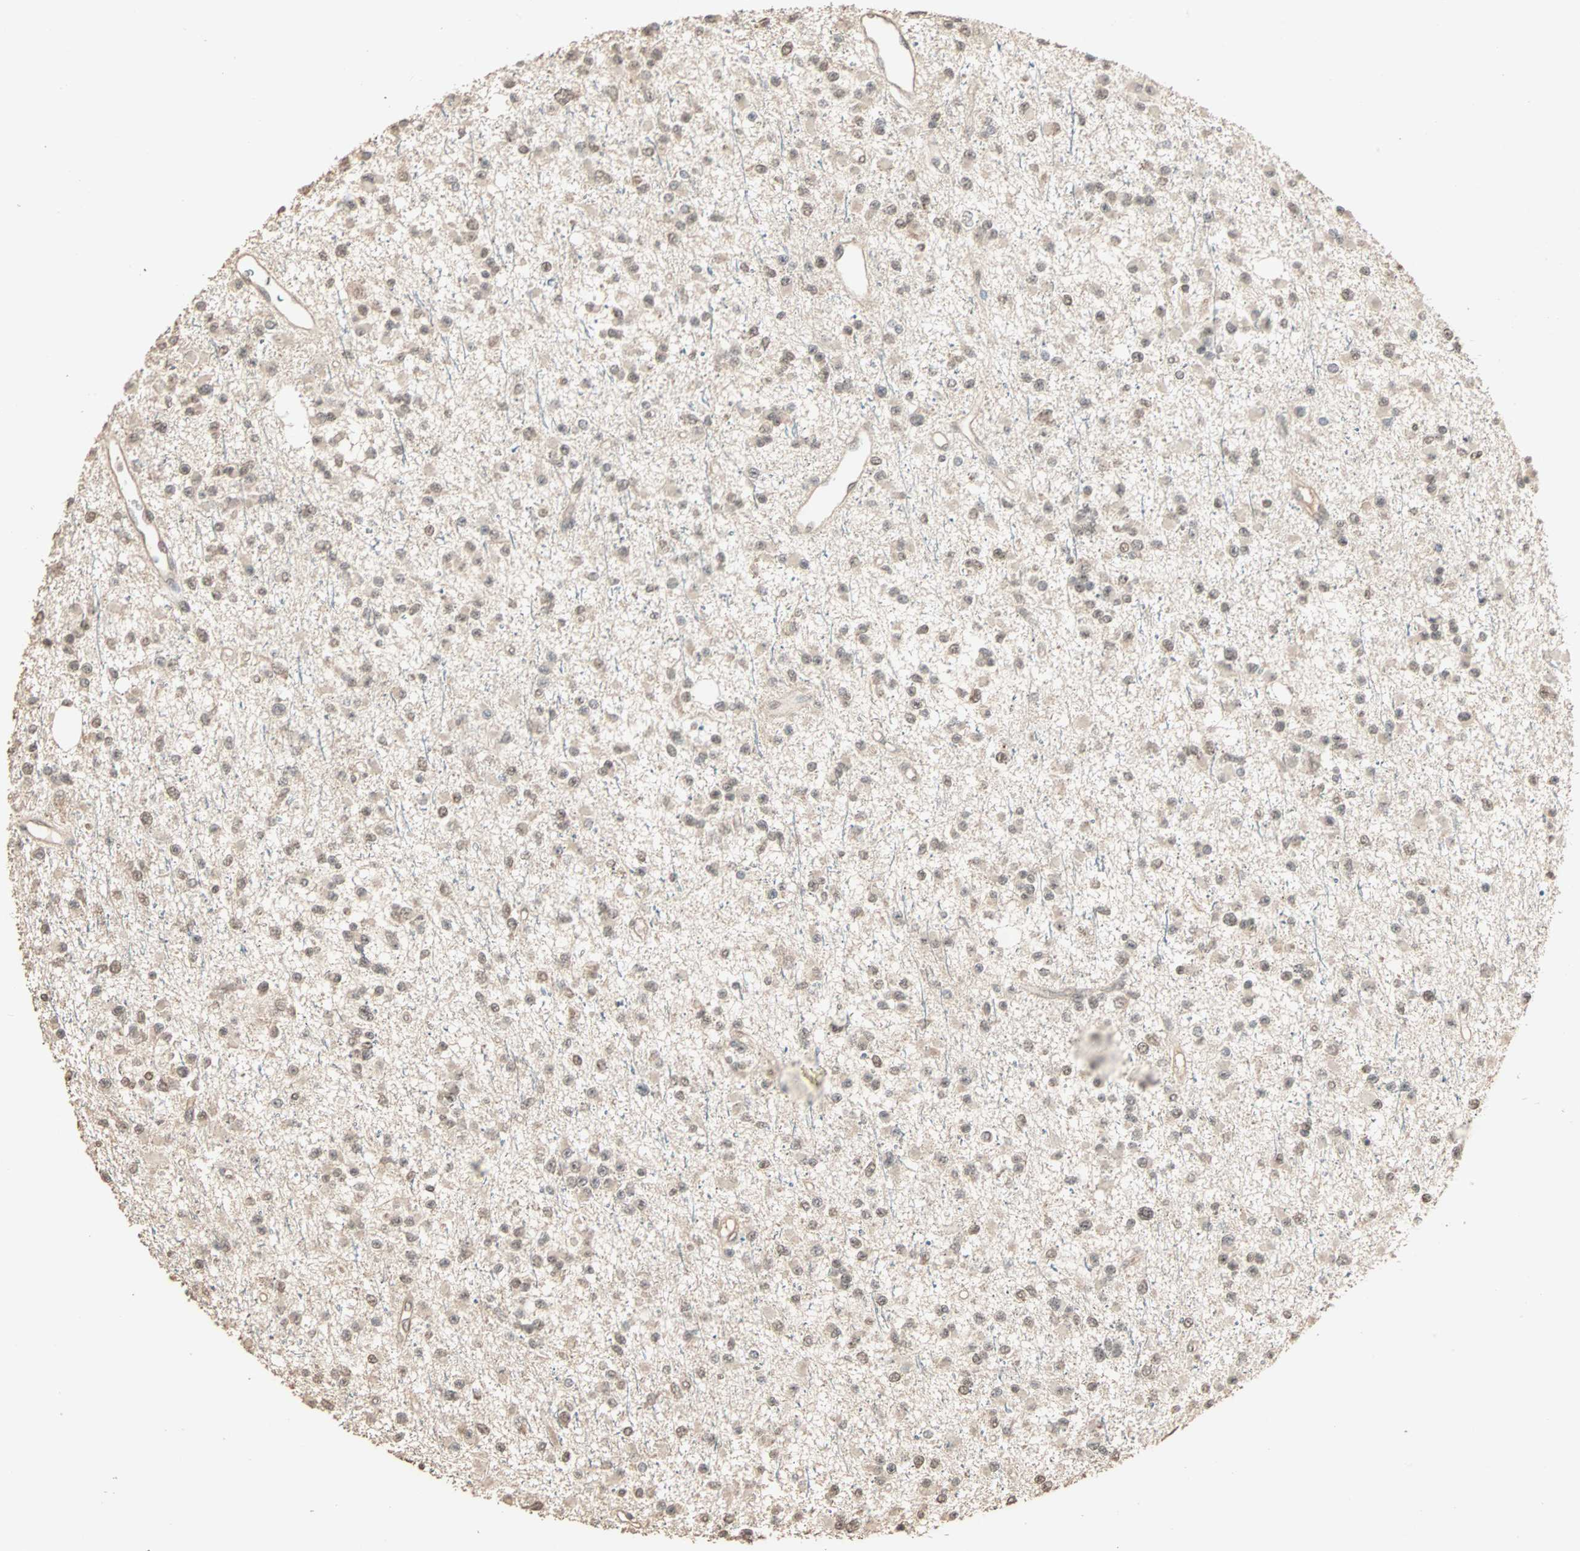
{"staining": {"intensity": "weak", "quantity": ">75%", "location": "cytoplasmic/membranous,nuclear"}, "tissue": "glioma", "cell_type": "Tumor cells", "image_type": "cancer", "snomed": [{"axis": "morphology", "description": "Glioma, malignant, Low grade"}, {"axis": "topography", "description": "Brain"}], "caption": "Immunohistochemical staining of human malignant low-grade glioma exhibits low levels of weak cytoplasmic/membranous and nuclear positivity in about >75% of tumor cells. (DAB IHC, brown staining for protein, blue staining for nuclei).", "gene": "ZBTB33", "patient": {"sex": "female", "age": 22}}